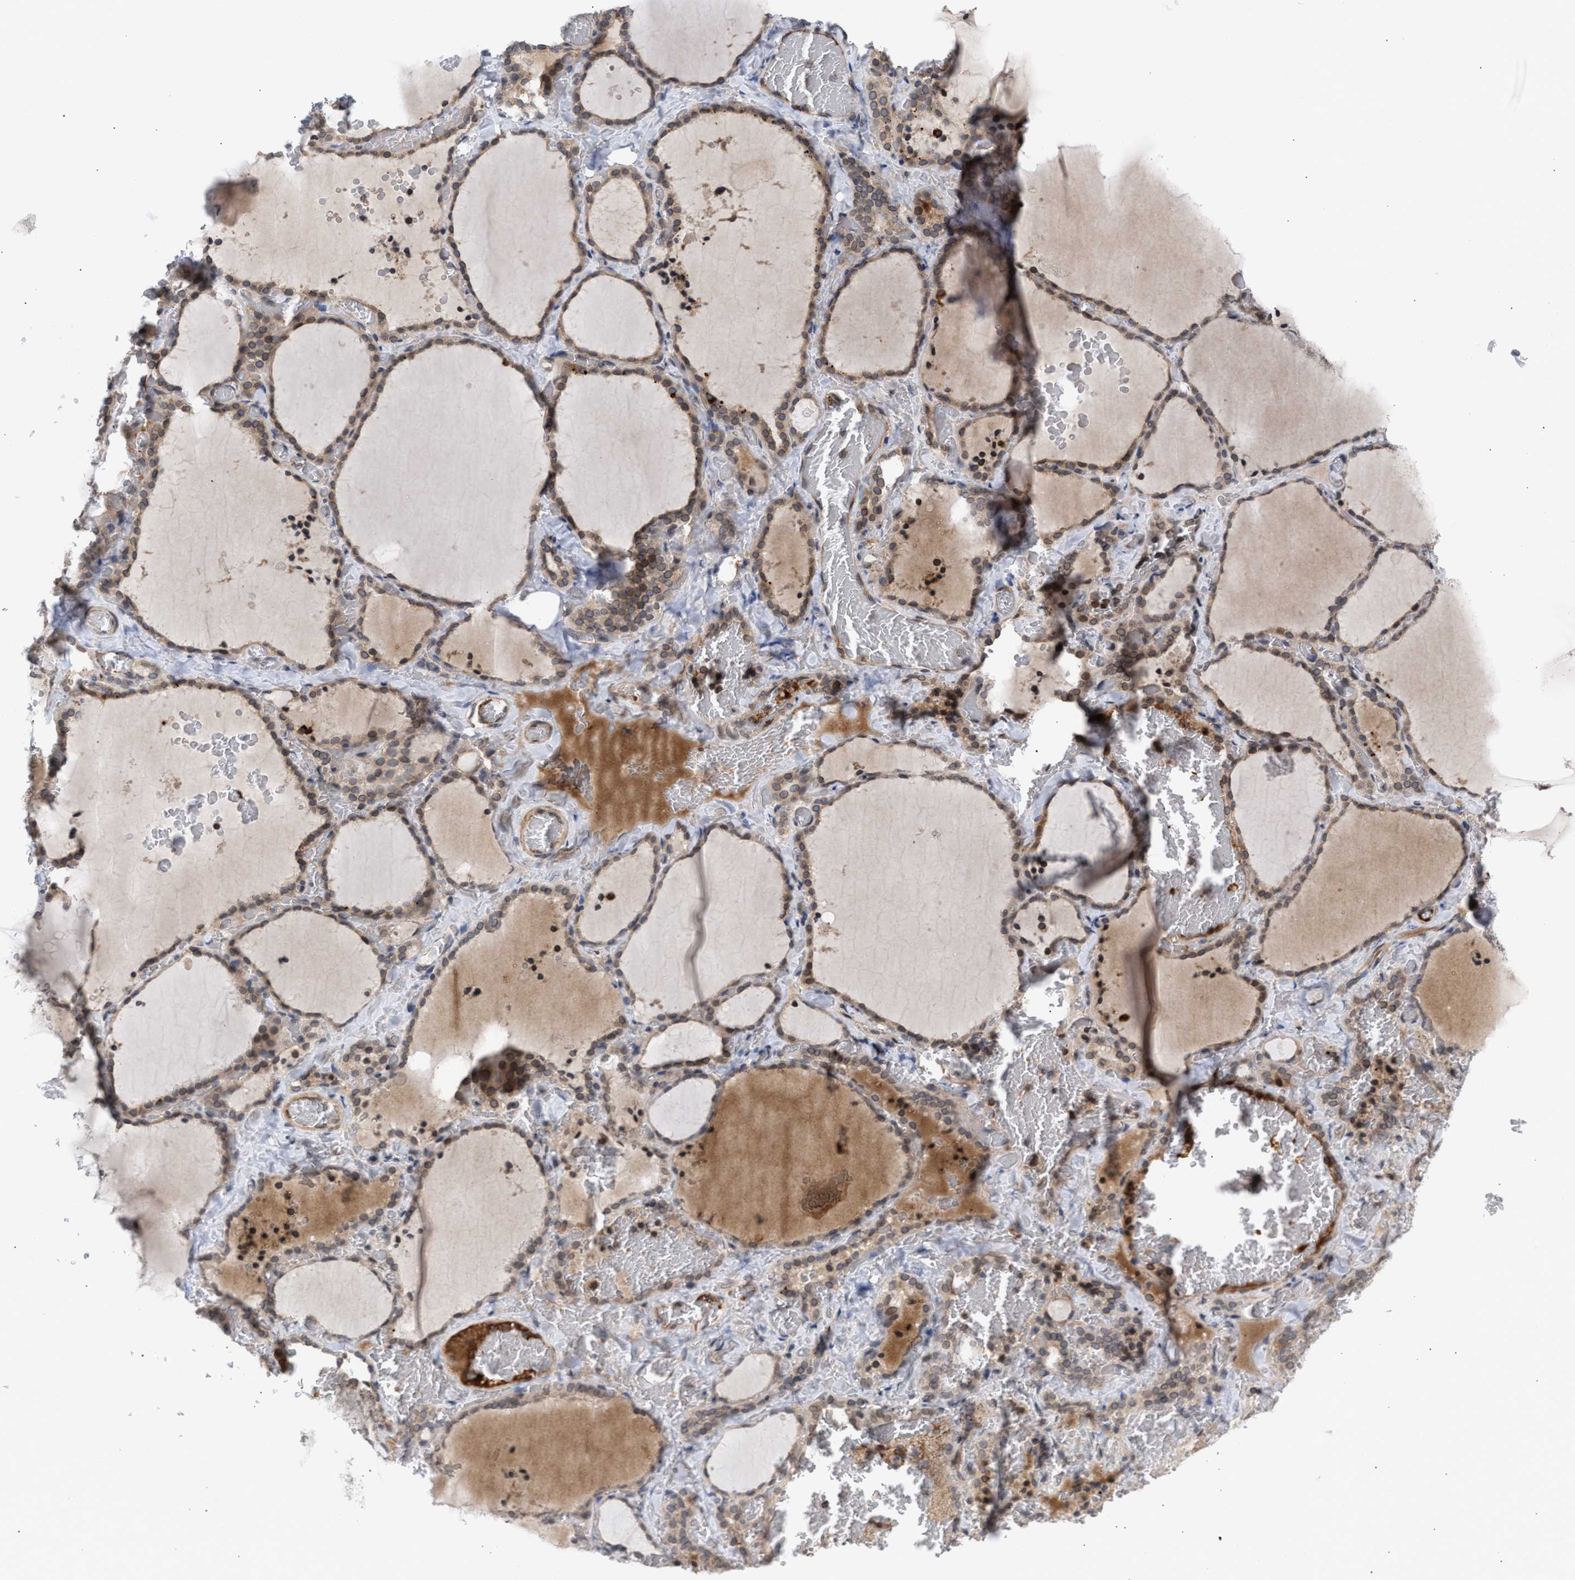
{"staining": {"intensity": "moderate", "quantity": ">75%", "location": "cytoplasmic/membranous,nuclear"}, "tissue": "thyroid gland", "cell_type": "Glandular cells", "image_type": "normal", "snomed": [{"axis": "morphology", "description": "Normal tissue, NOS"}, {"axis": "topography", "description": "Thyroid gland"}], "caption": "Immunohistochemistry (IHC) micrograph of benign thyroid gland: thyroid gland stained using immunohistochemistry (IHC) shows medium levels of moderate protein expression localized specifically in the cytoplasmic/membranous,nuclear of glandular cells, appearing as a cytoplasmic/membranous,nuclear brown color.", "gene": "NUP62", "patient": {"sex": "female", "age": 22}}